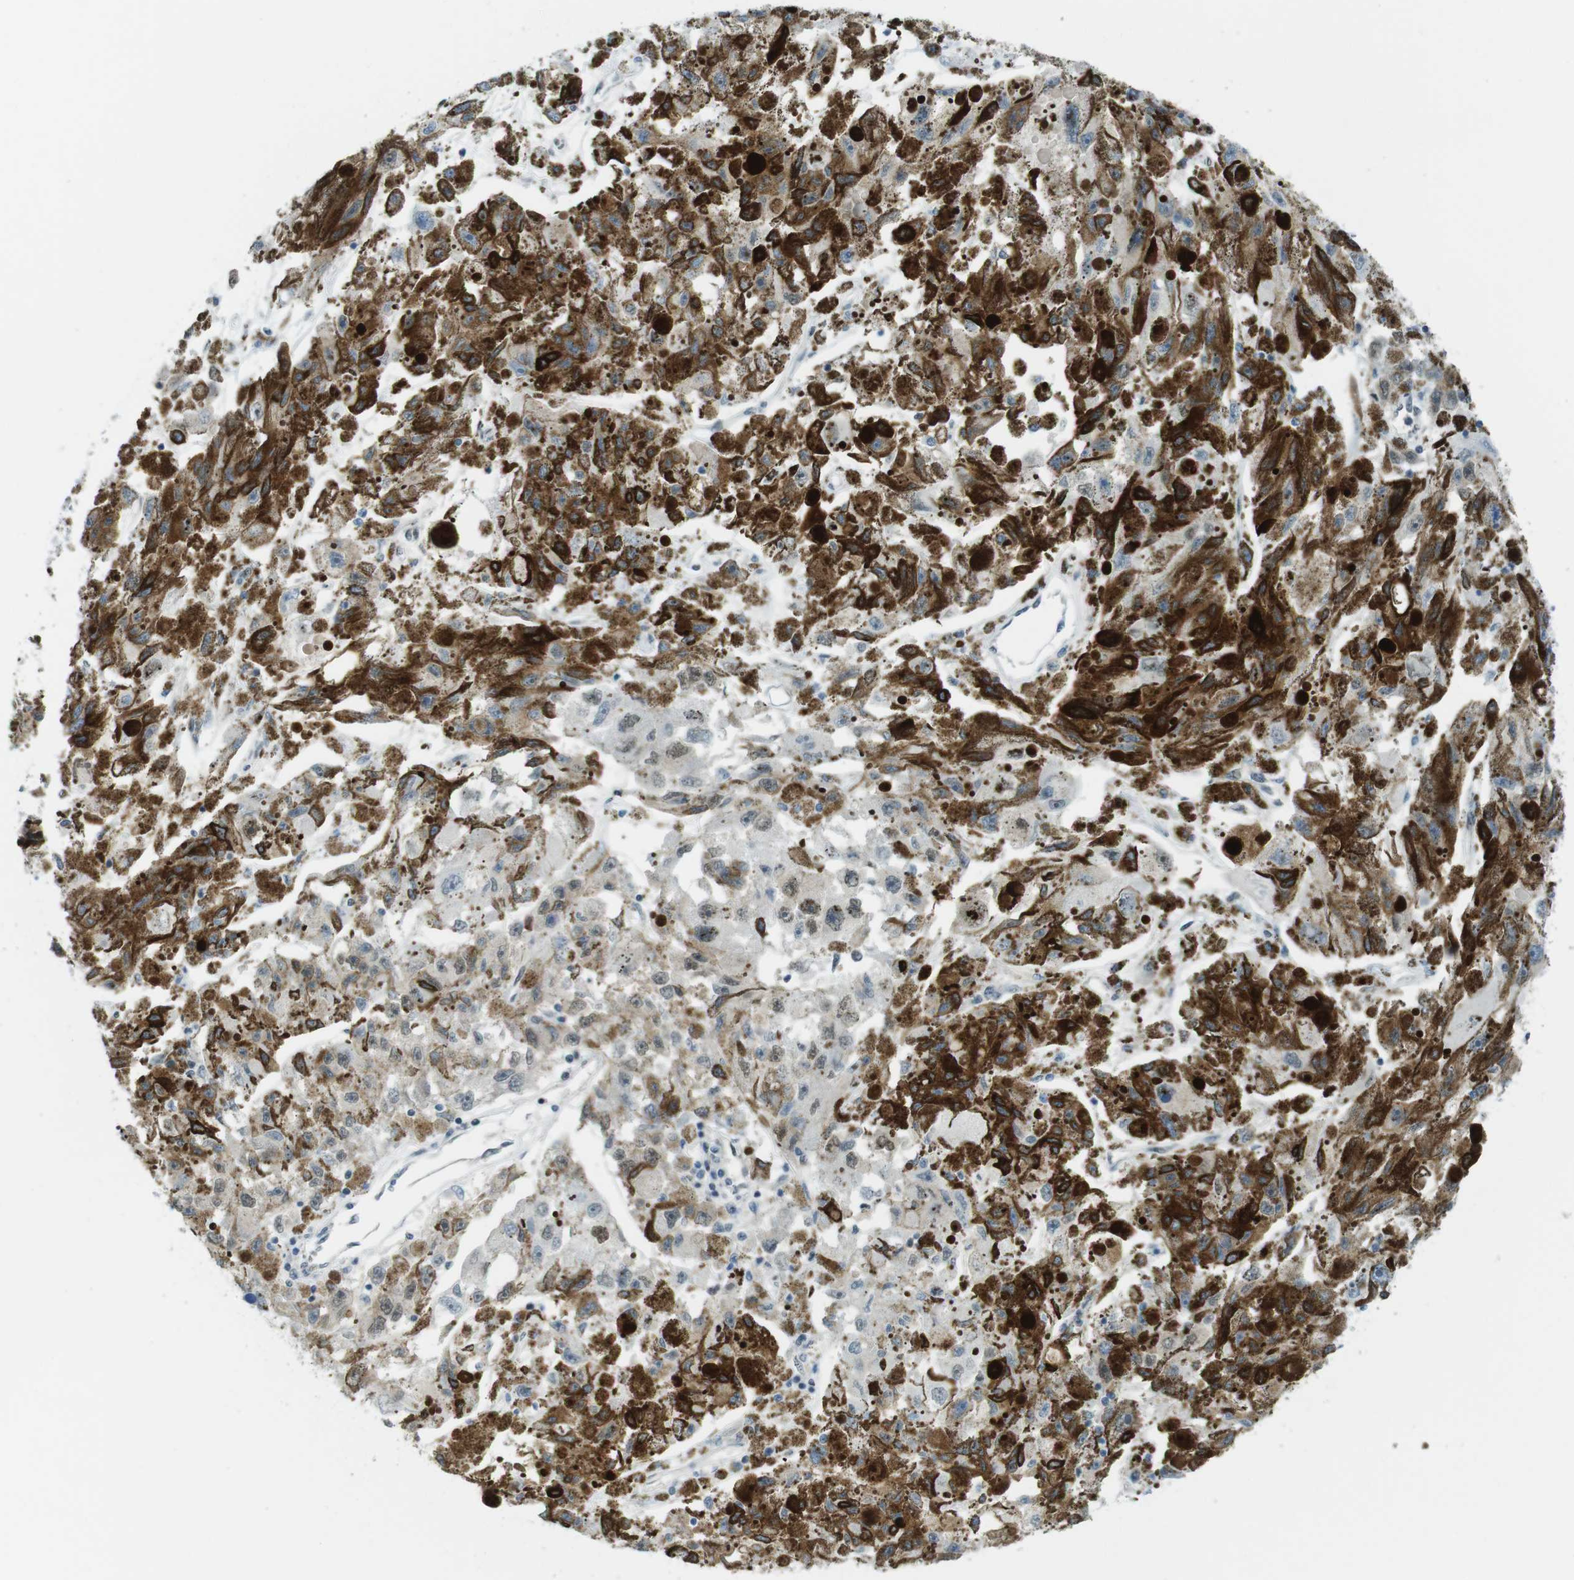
{"staining": {"intensity": "weak", "quantity": "<25%", "location": "cytoplasmic/membranous,nuclear"}, "tissue": "melanoma", "cell_type": "Tumor cells", "image_type": "cancer", "snomed": [{"axis": "morphology", "description": "Malignant melanoma, NOS"}, {"axis": "topography", "description": "Skin"}], "caption": "High magnification brightfield microscopy of melanoma stained with DAB (brown) and counterstained with hematoxylin (blue): tumor cells show no significant staining.", "gene": "UBB", "patient": {"sex": "female", "age": 104}}